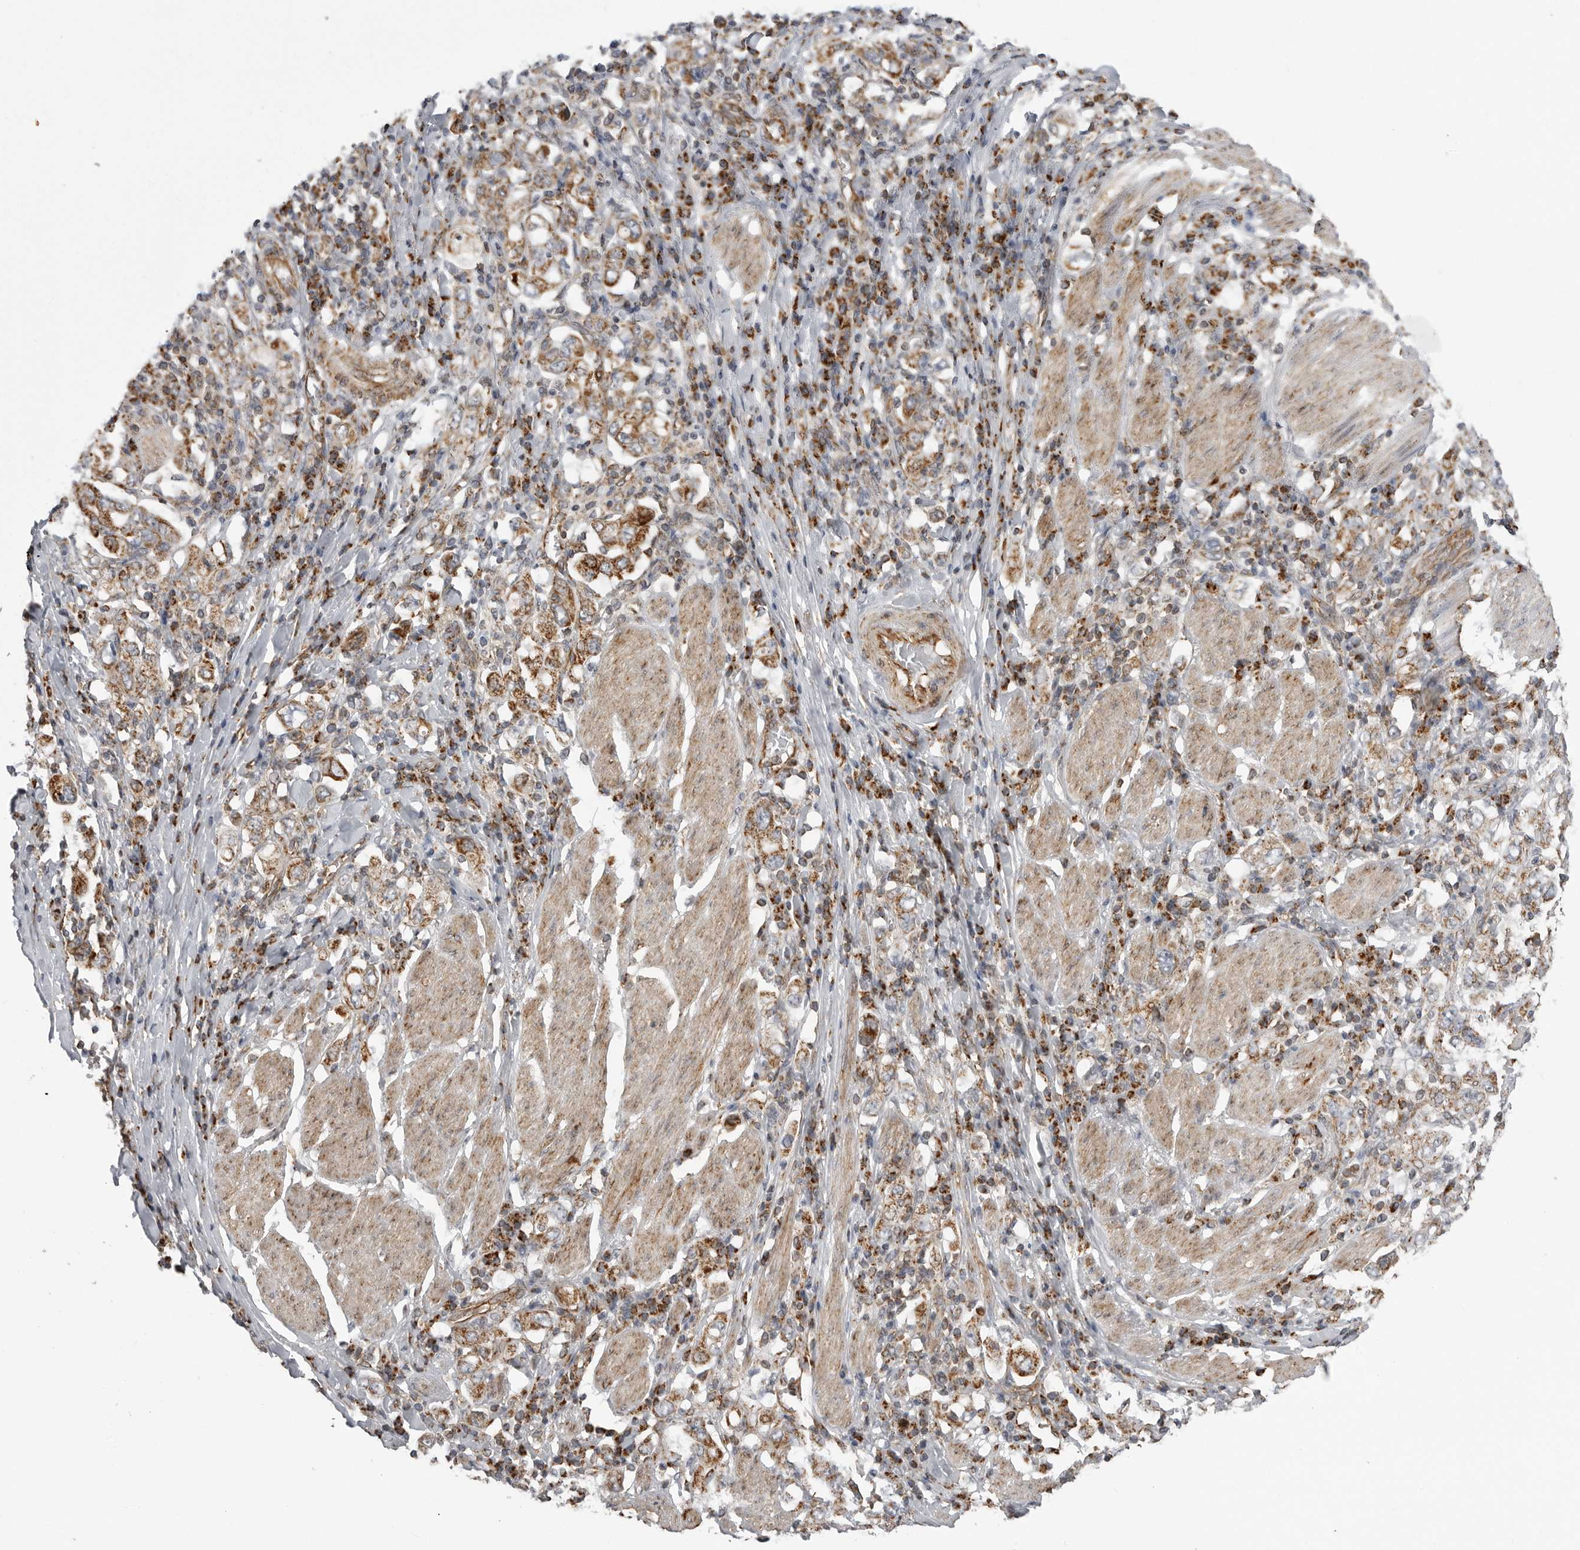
{"staining": {"intensity": "strong", "quantity": ">75%", "location": "cytoplasmic/membranous"}, "tissue": "stomach cancer", "cell_type": "Tumor cells", "image_type": "cancer", "snomed": [{"axis": "morphology", "description": "Adenocarcinoma, NOS"}, {"axis": "topography", "description": "Stomach, upper"}], "caption": "Brown immunohistochemical staining in adenocarcinoma (stomach) exhibits strong cytoplasmic/membranous positivity in about >75% of tumor cells. The staining was performed using DAB to visualize the protein expression in brown, while the nuclei were stained in blue with hematoxylin (Magnification: 20x).", "gene": "FH", "patient": {"sex": "male", "age": 62}}